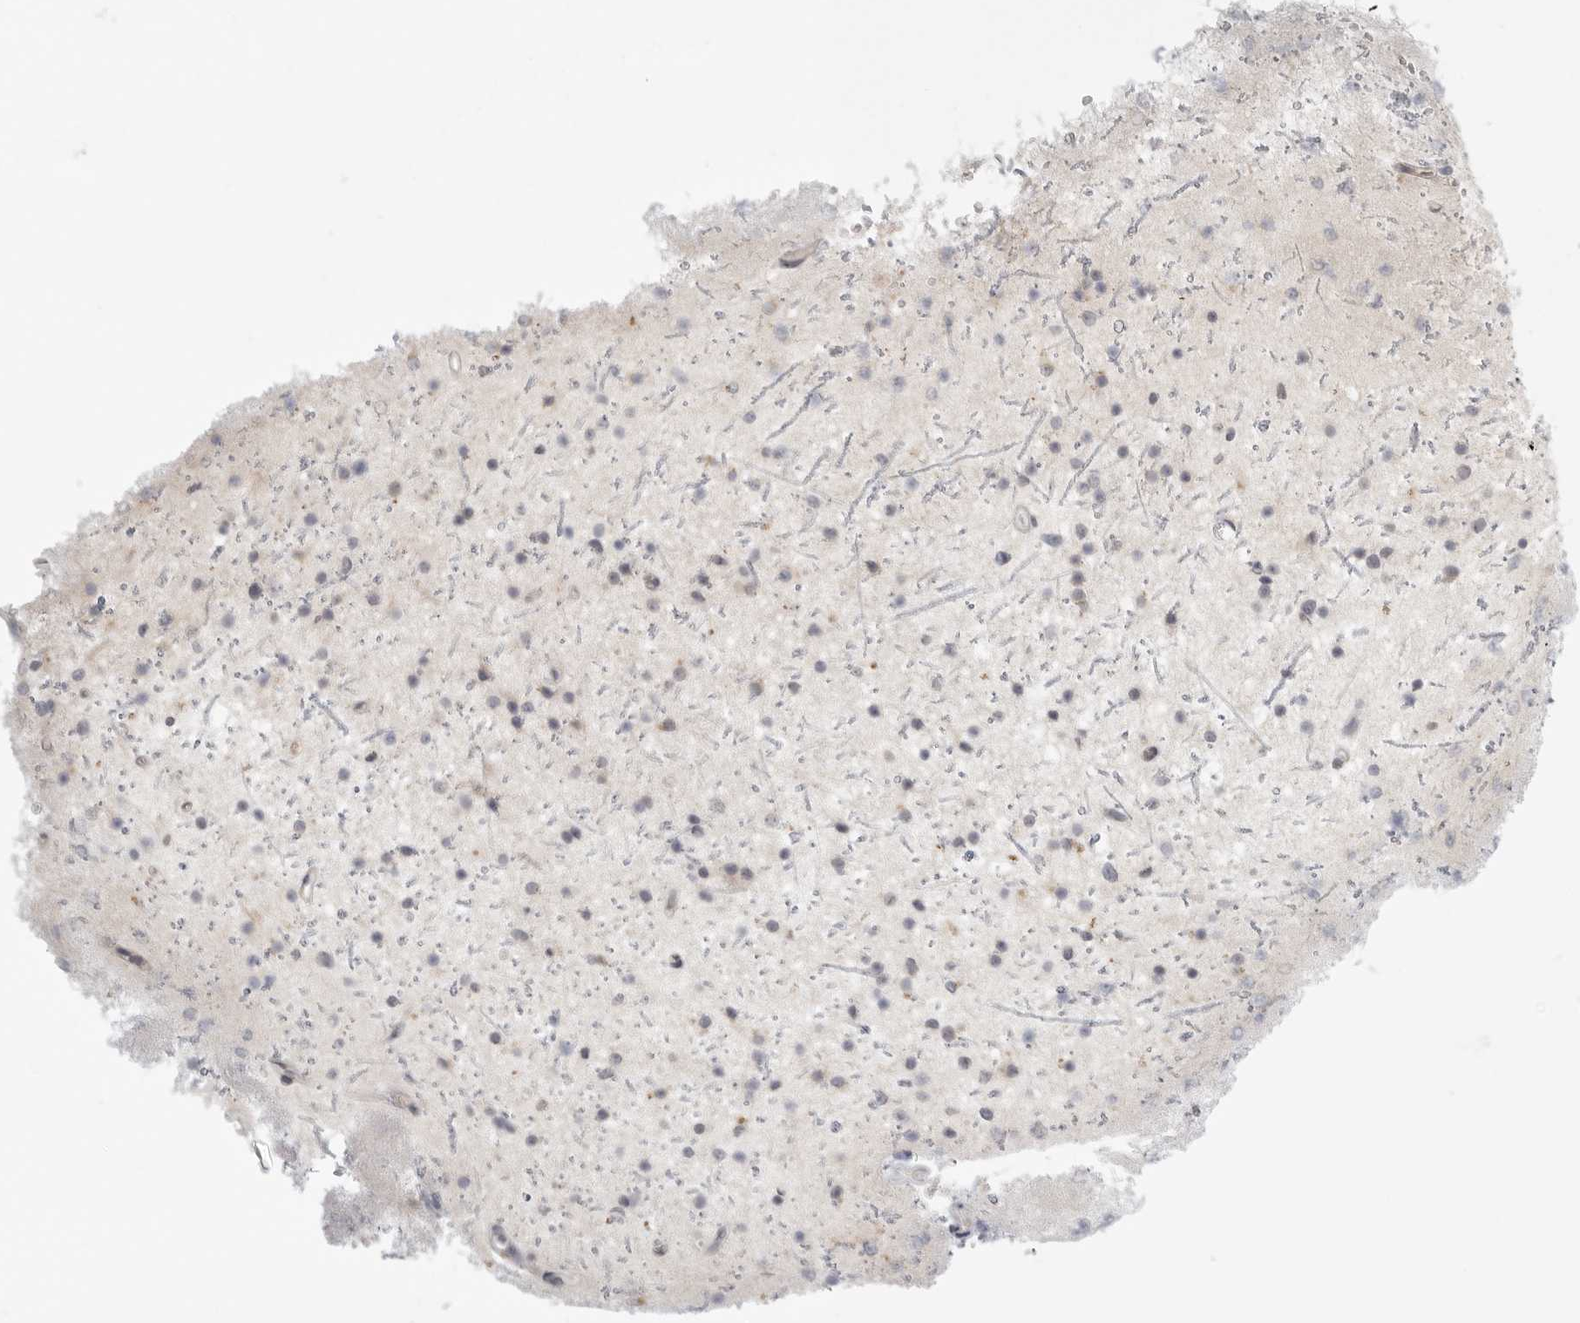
{"staining": {"intensity": "weak", "quantity": "<25%", "location": "nuclear"}, "tissue": "glioma", "cell_type": "Tumor cells", "image_type": "cancer", "snomed": [{"axis": "morphology", "description": "Glioma, malignant, Low grade"}, {"axis": "topography", "description": "Cerebral cortex"}], "caption": "Tumor cells are negative for protein expression in human malignant low-grade glioma.", "gene": "STAB2", "patient": {"sex": "female", "age": 39}}